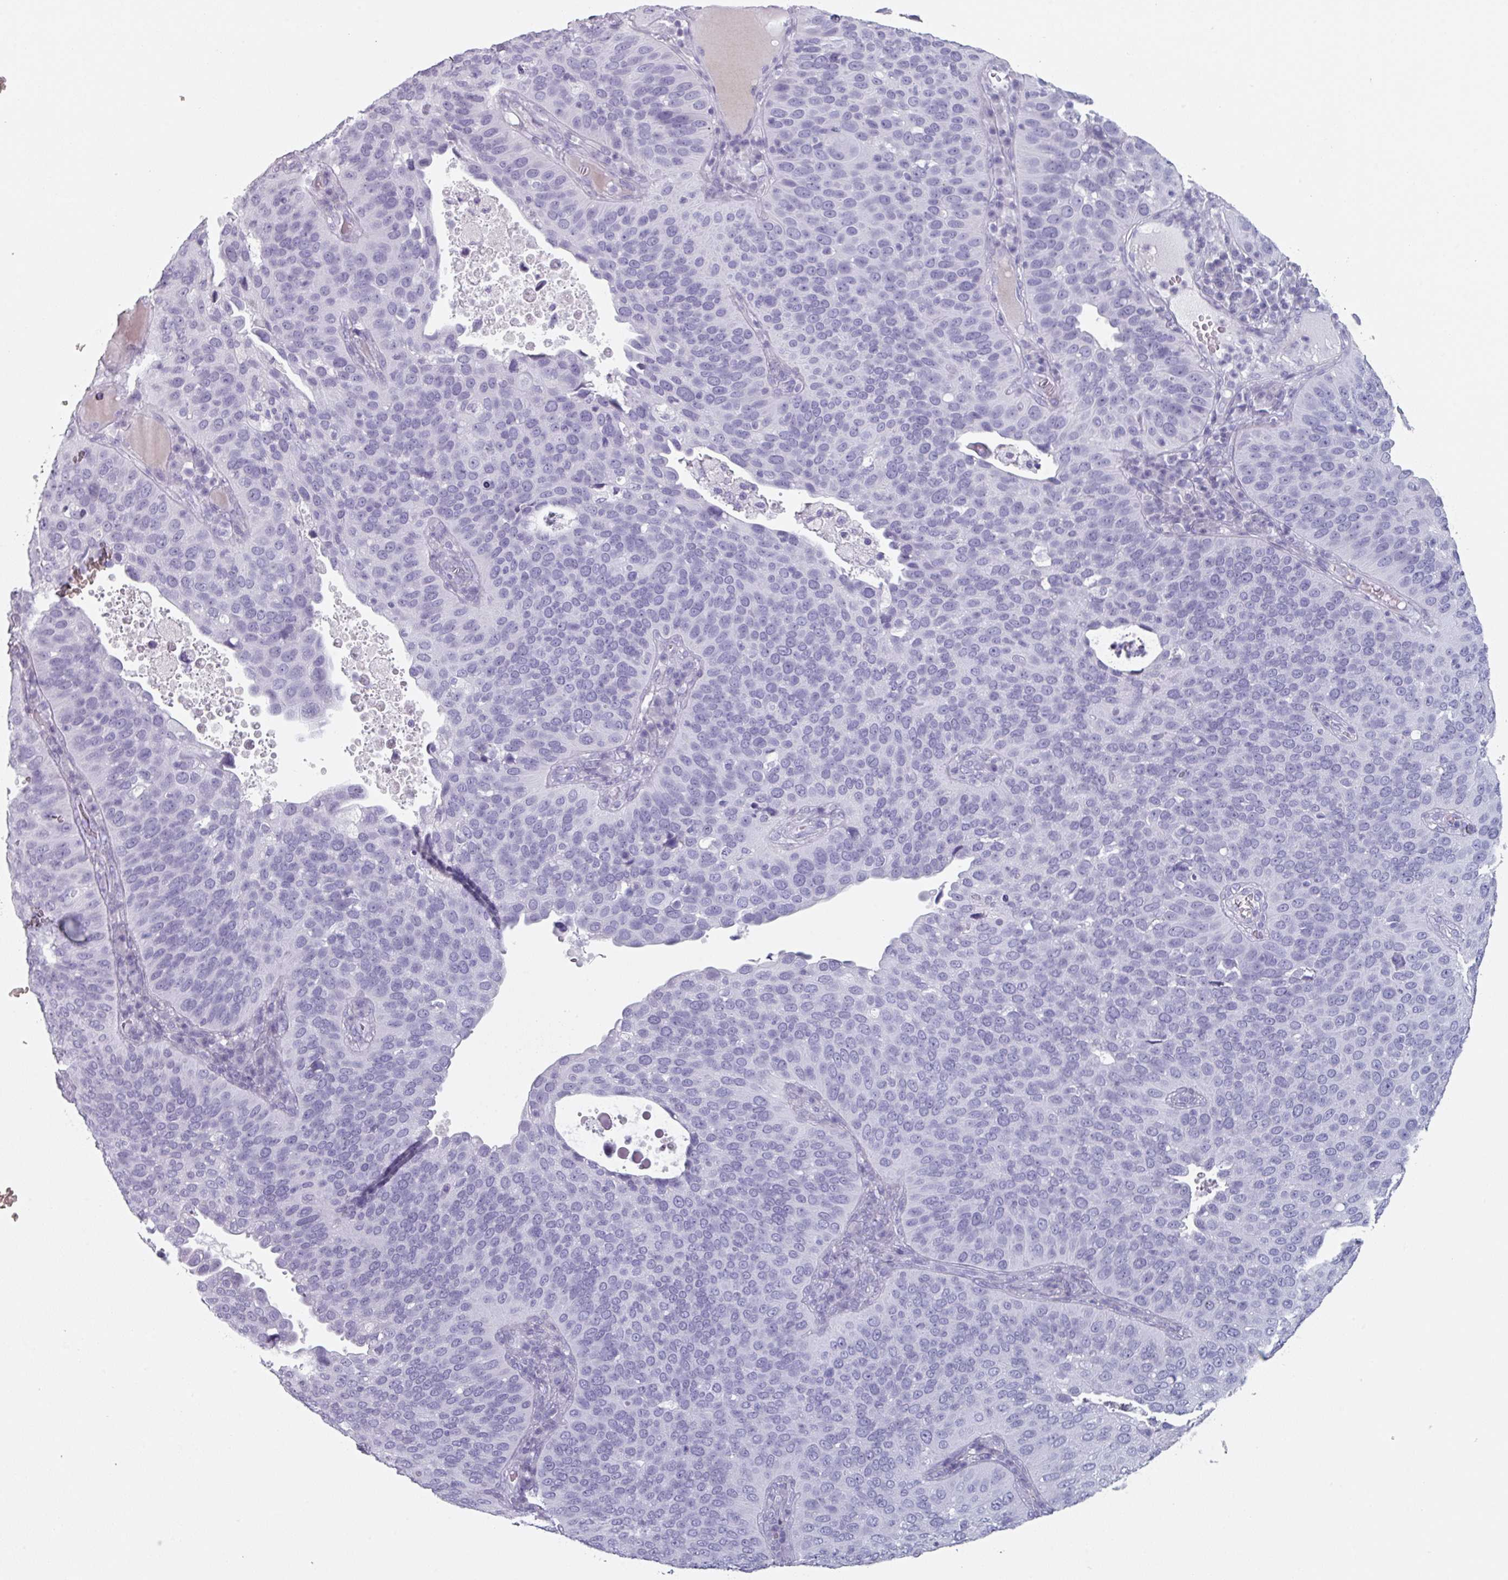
{"staining": {"intensity": "negative", "quantity": "none", "location": "none"}, "tissue": "cervical cancer", "cell_type": "Tumor cells", "image_type": "cancer", "snomed": [{"axis": "morphology", "description": "Squamous cell carcinoma, NOS"}, {"axis": "topography", "description": "Cervix"}], "caption": "Micrograph shows no protein staining in tumor cells of cervical cancer tissue.", "gene": "SLC35G2", "patient": {"sex": "female", "age": 36}}